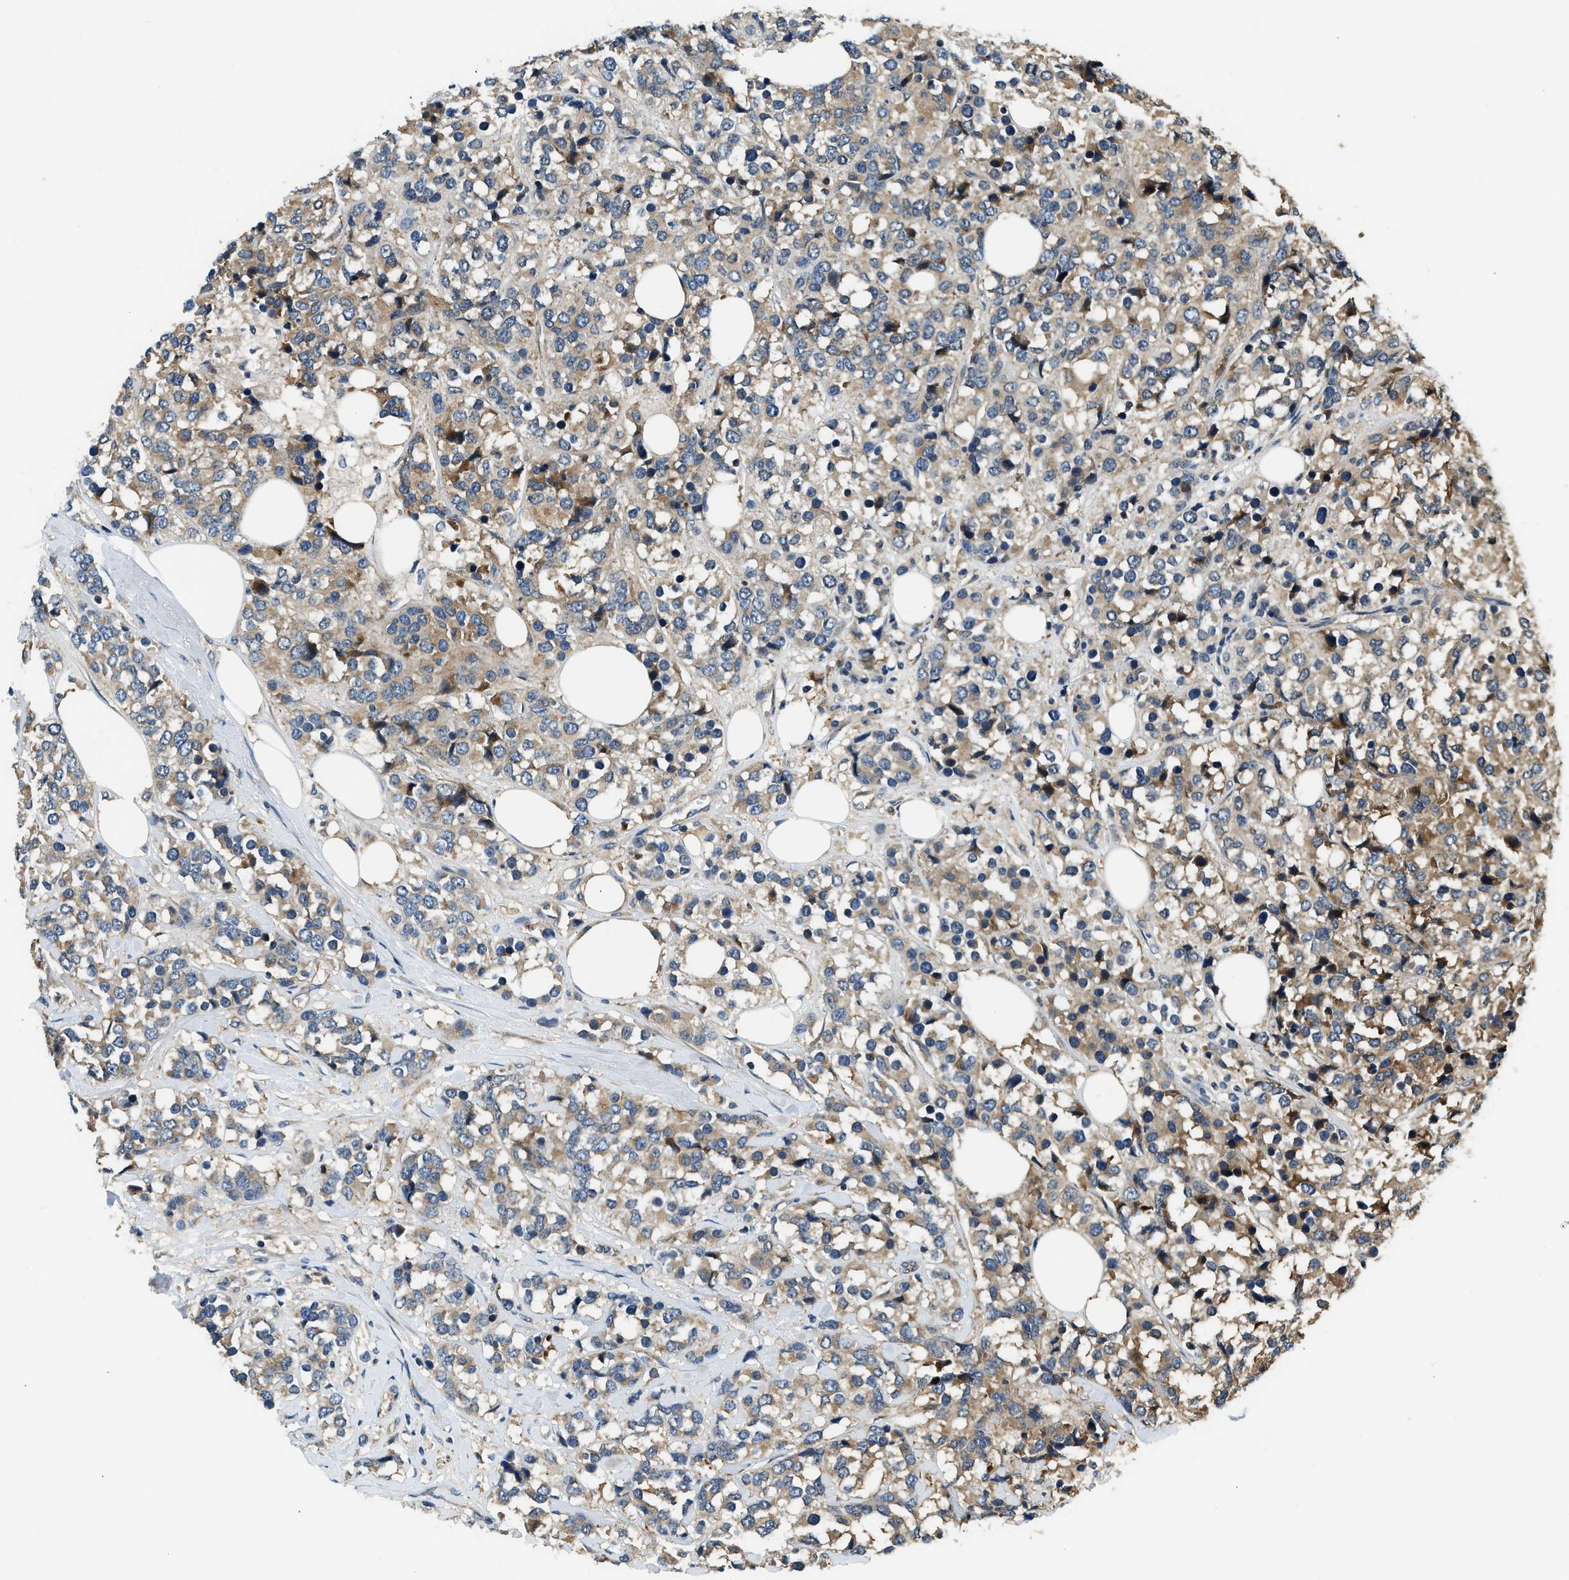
{"staining": {"intensity": "weak", "quantity": ">75%", "location": "cytoplasmic/membranous"}, "tissue": "breast cancer", "cell_type": "Tumor cells", "image_type": "cancer", "snomed": [{"axis": "morphology", "description": "Lobular carcinoma"}, {"axis": "topography", "description": "Breast"}], "caption": "Brown immunohistochemical staining in human breast lobular carcinoma reveals weak cytoplasmic/membranous positivity in approximately >75% of tumor cells.", "gene": "IL3RA", "patient": {"sex": "female", "age": 59}}